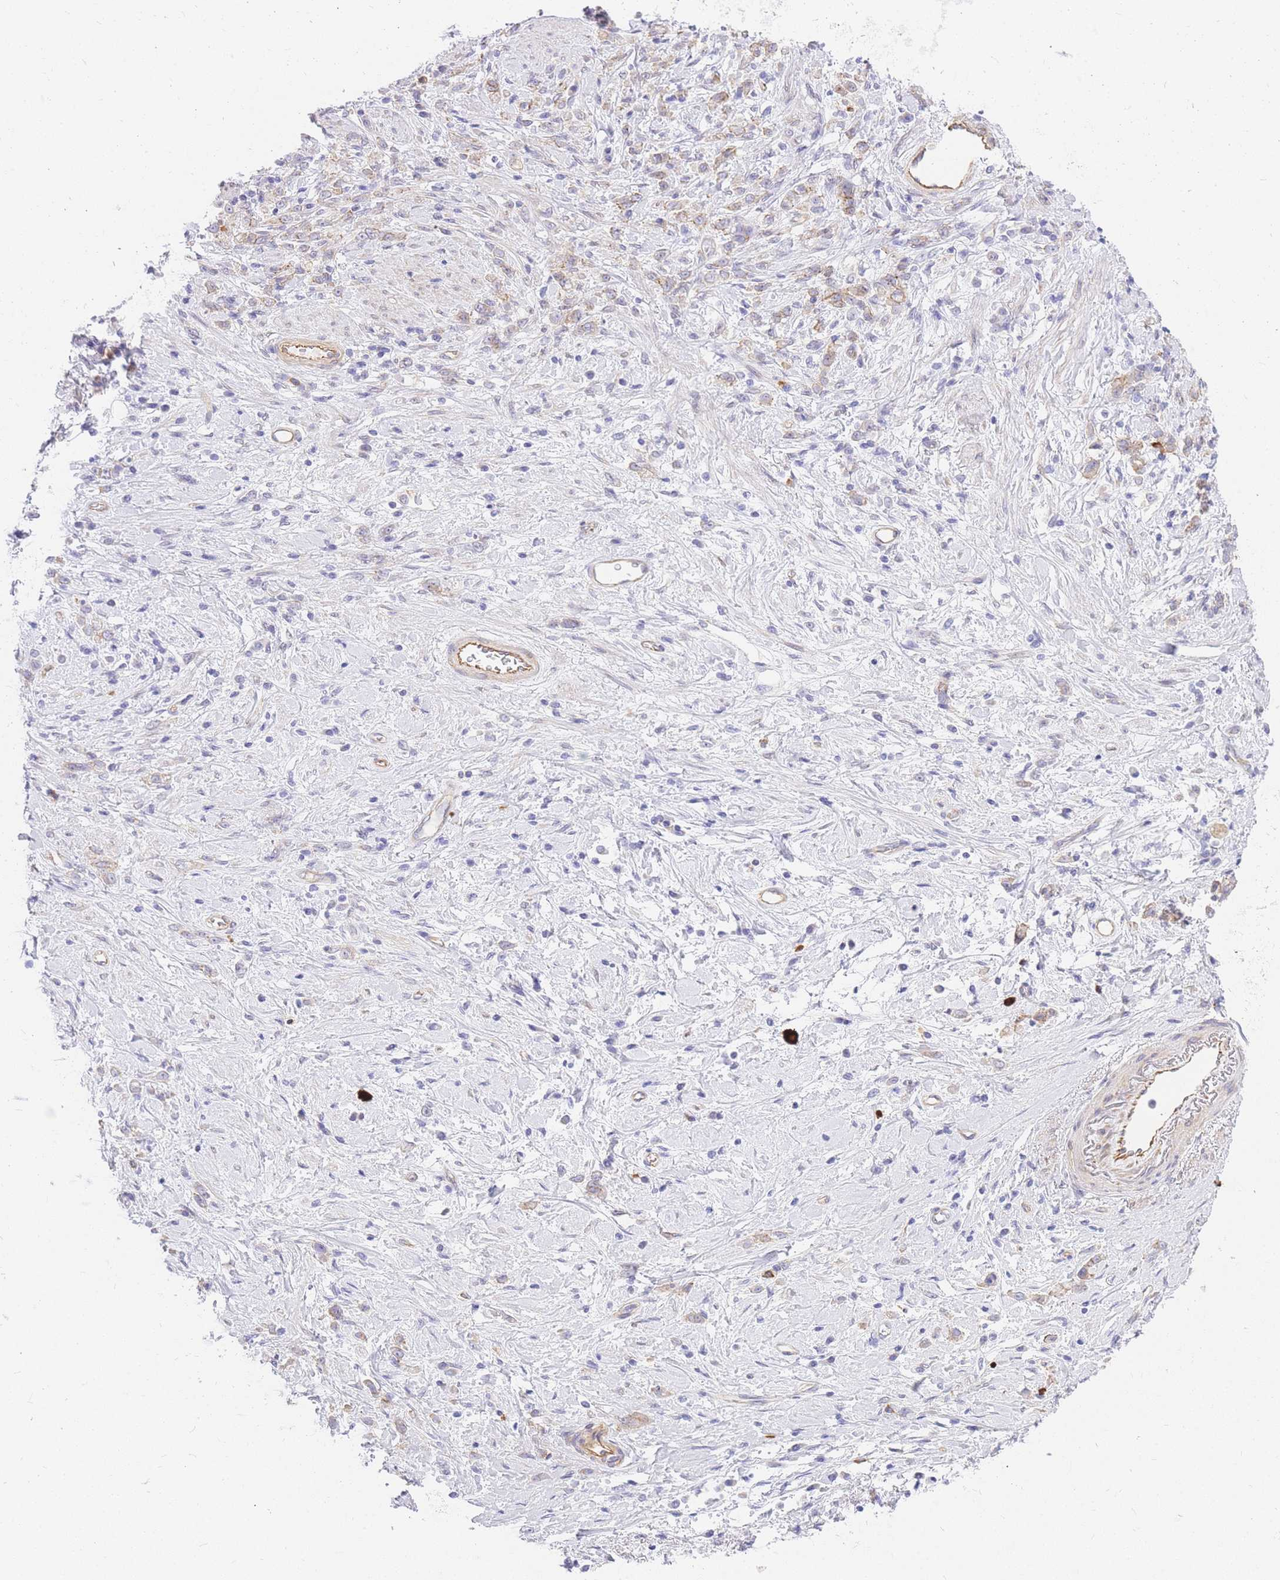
{"staining": {"intensity": "negative", "quantity": "none", "location": "none"}, "tissue": "stomach cancer", "cell_type": "Tumor cells", "image_type": "cancer", "snomed": [{"axis": "morphology", "description": "Adenocarcinoma, NOS"}, {"axis": "topography", "description": "Stomach"}], "caption": "This is a micrograph of immunohistochemistry (IHC) staining of adenocarcinoma (stomach), which shows no staining in tumor cells.", "gene": "SRSF12", "patient": {"sex": "female", "age": 60}}